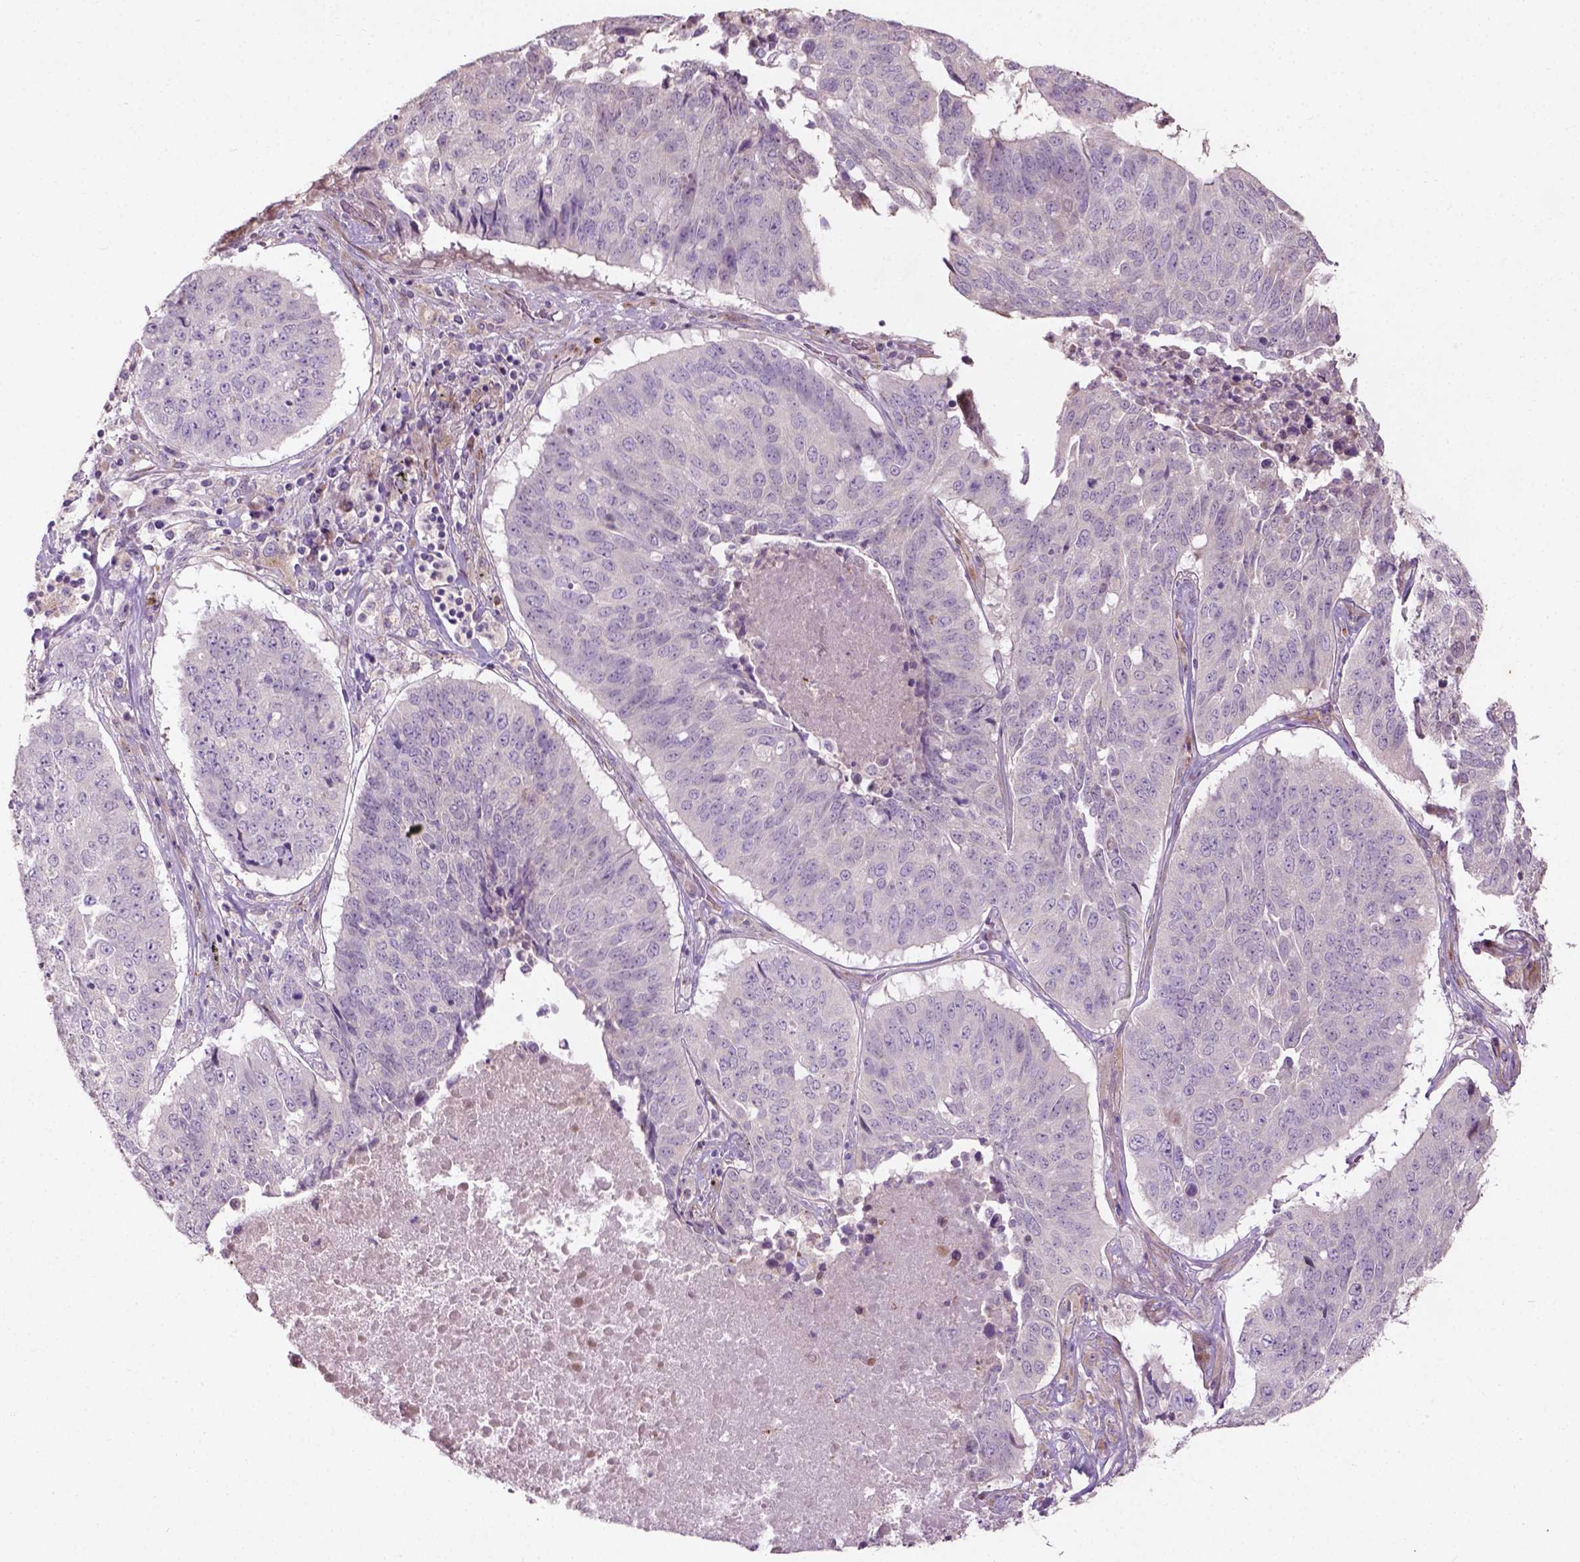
{"staining": {"intensity": "negative", "quantity": "none", "location": "none"}, "tissue": "lung cancer", "cell_type": "Tumor cells", "image_type": "cancer", "snomed": [{"axis": "morphology", "description": "Normal tissue, NOS"}, {"axis": "morphology", "description": "Squamous cell carcinoma, NOS"}, {"axis": "topography", "description": "Bronchus"}, {"axis": "topography", "description": "Lung"}], "caption": "Human lung cancer stained for a protein using immunohistochemistry displays no positivity in tumor cells.", "gene": "PKP3", "patient": {"sex": "male", "age": 64}}